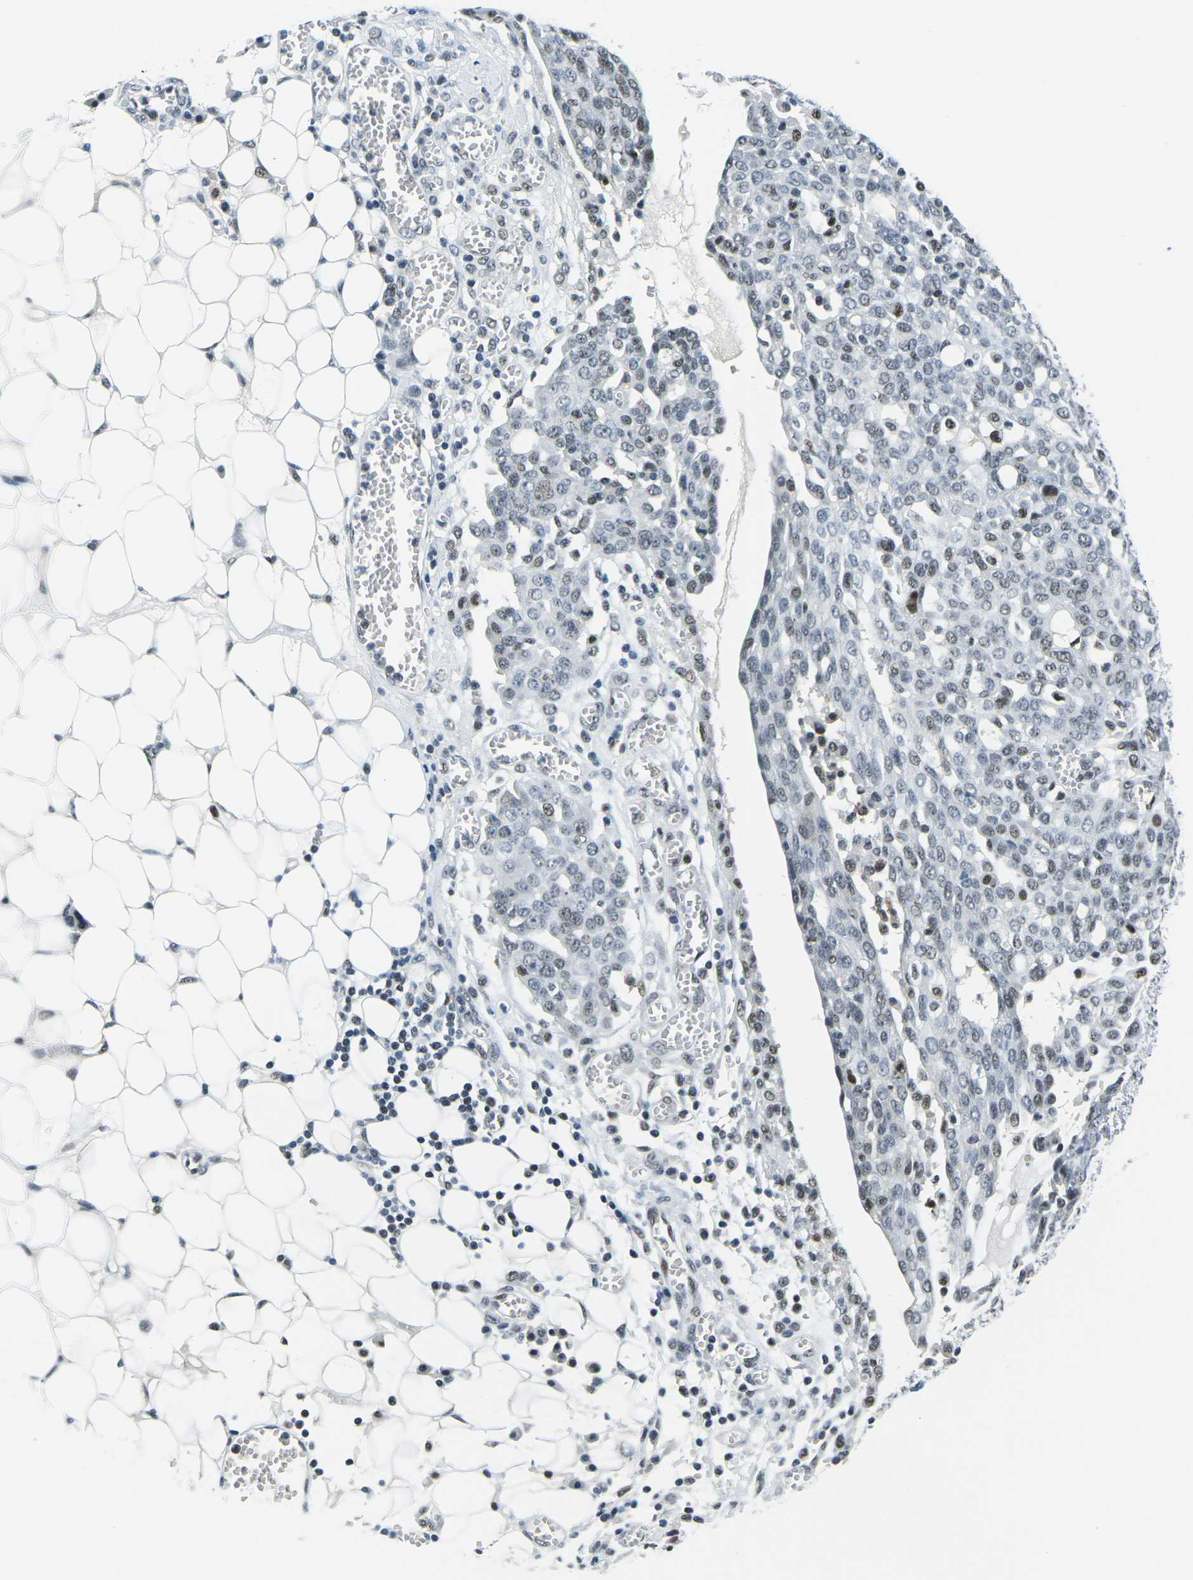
{"staining": {"intensity": "weak", "quantity": "<25%", "location": "nuclear"}, "tissue": "ovarian cancer", "cell_type": "Tumor cells", "image_type": "cancer", "snomed": [{"axis": "morphology", "description": "Cystadenocarcinoma, serous, NOS"}, {"axis": "topography", "description": "Soft tissue"}, {"axis": "topography", "description": "Ovary"}], "caption": "This is an immunohistochemistry photomicrograph of human ovarian cancer. There is no expression in tumor cells.", "gene": "PRPF8", "patient": {"sex": "female", "age": 57}}